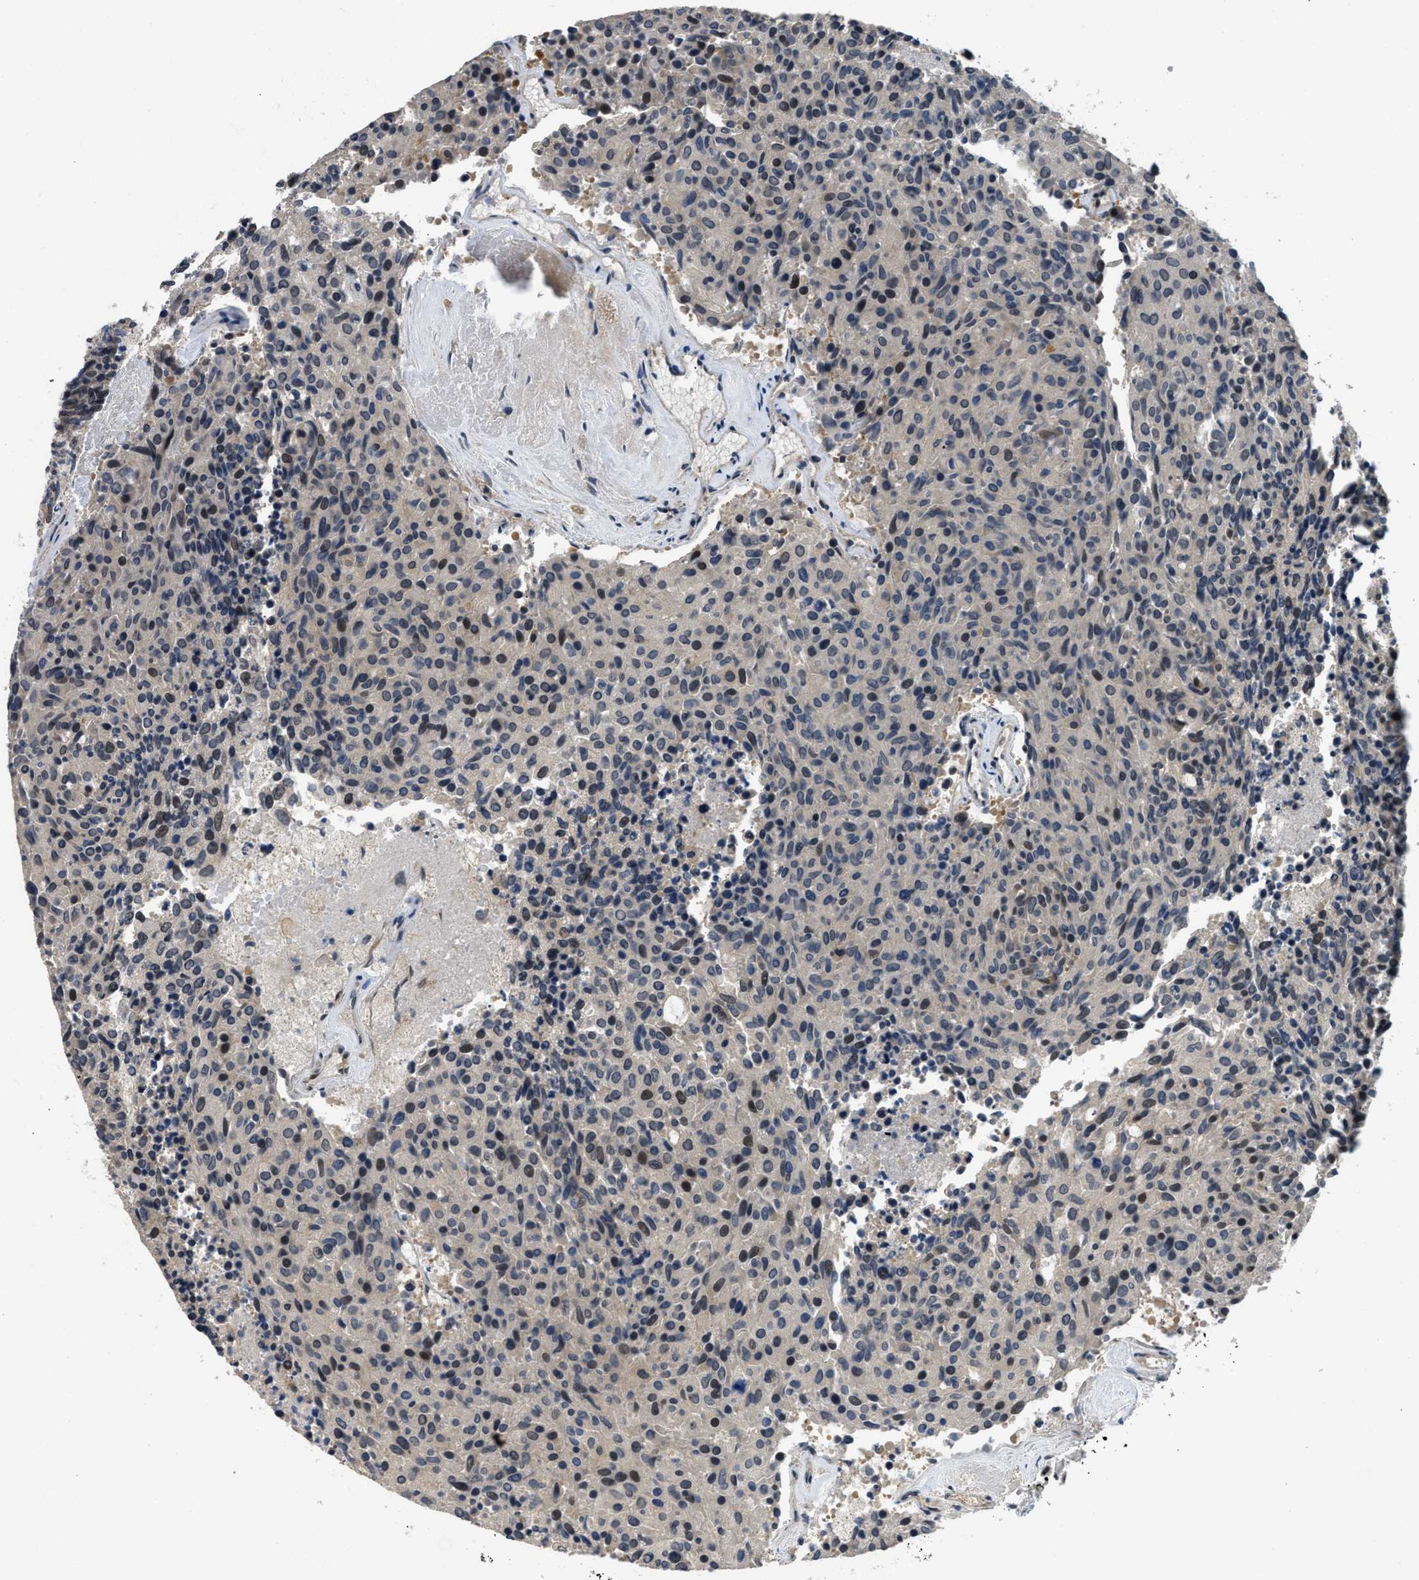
{"staining": {"intensity": "negative", "quantity": "none", "location": "none"}, "tissue": "carcinoid", "cell_type": "Tumor cells", "image_type": "cancer", "snomed": [{"axis": "morphology", "description": "Carcinoid, malignant, NOS"}, {"axis": "topography", "description": "Pancreas"}], "caption": "Tumor cells are negative for brown protein staining in carcinoid (malignant).", "gene": "TES", "patient": {"sex": "female", "age": 54}}